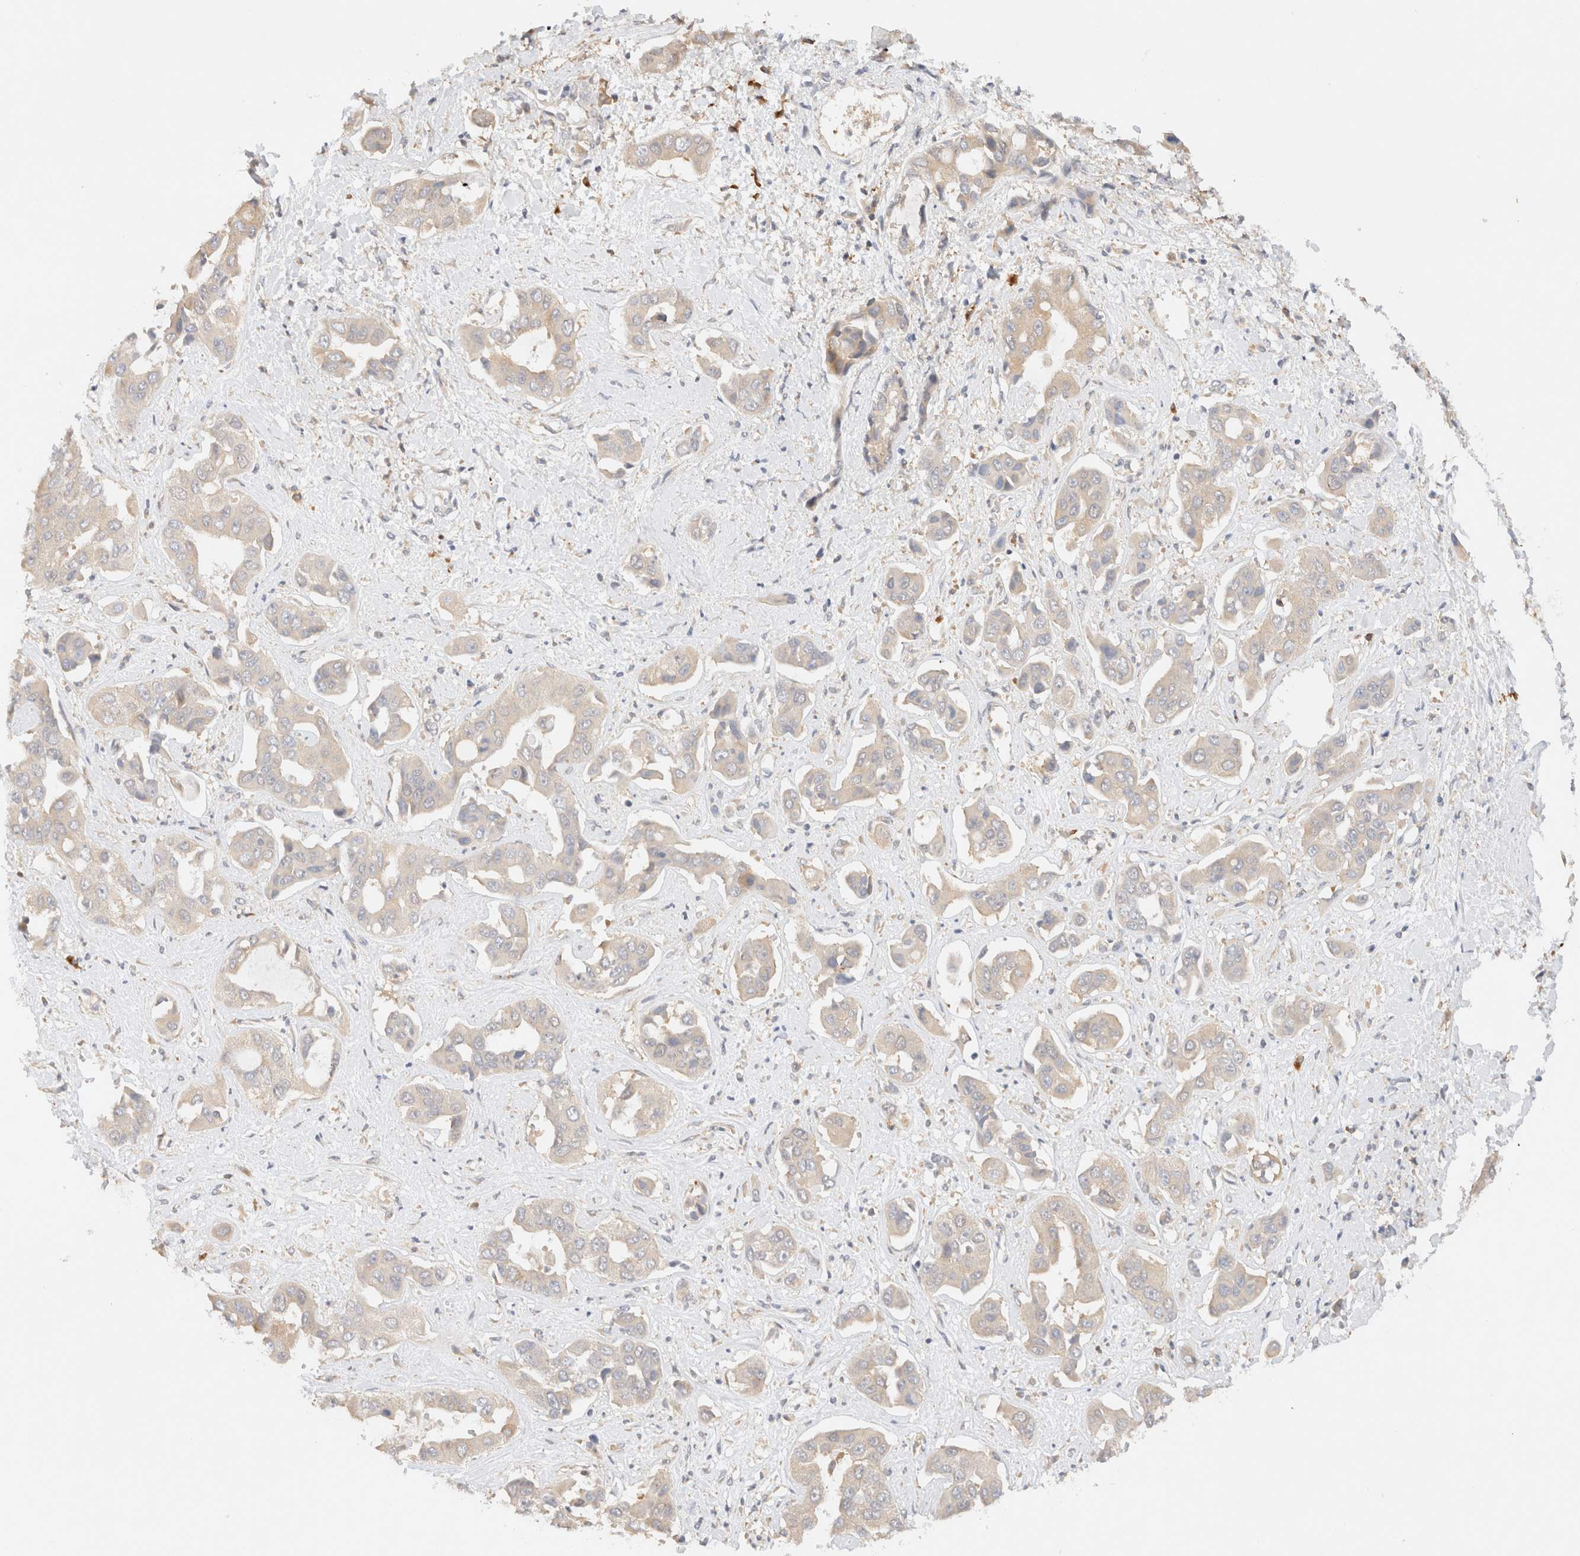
{"staining": {"intensity": "weak", "quantity": "25%-75%", "location": "cytoplasmic/membranous"}, "tissue": "liver cancer", "cell_type": "Tumor cells", "image_type": "cancer", "snomed": [{"axis": "morphology", "description": "Cholangiocarcinoma"}, {"axis": "topography", "description": "Liver"}], "caption": "Brown immunohistochemical staining in human liver cholangiocarcinoma shows weak cytoplasmic/membranous positivity in about 25%-75% of tumor cells.", "gene": "RABEP1", "patient": {"sex": "female", "age": 52}}